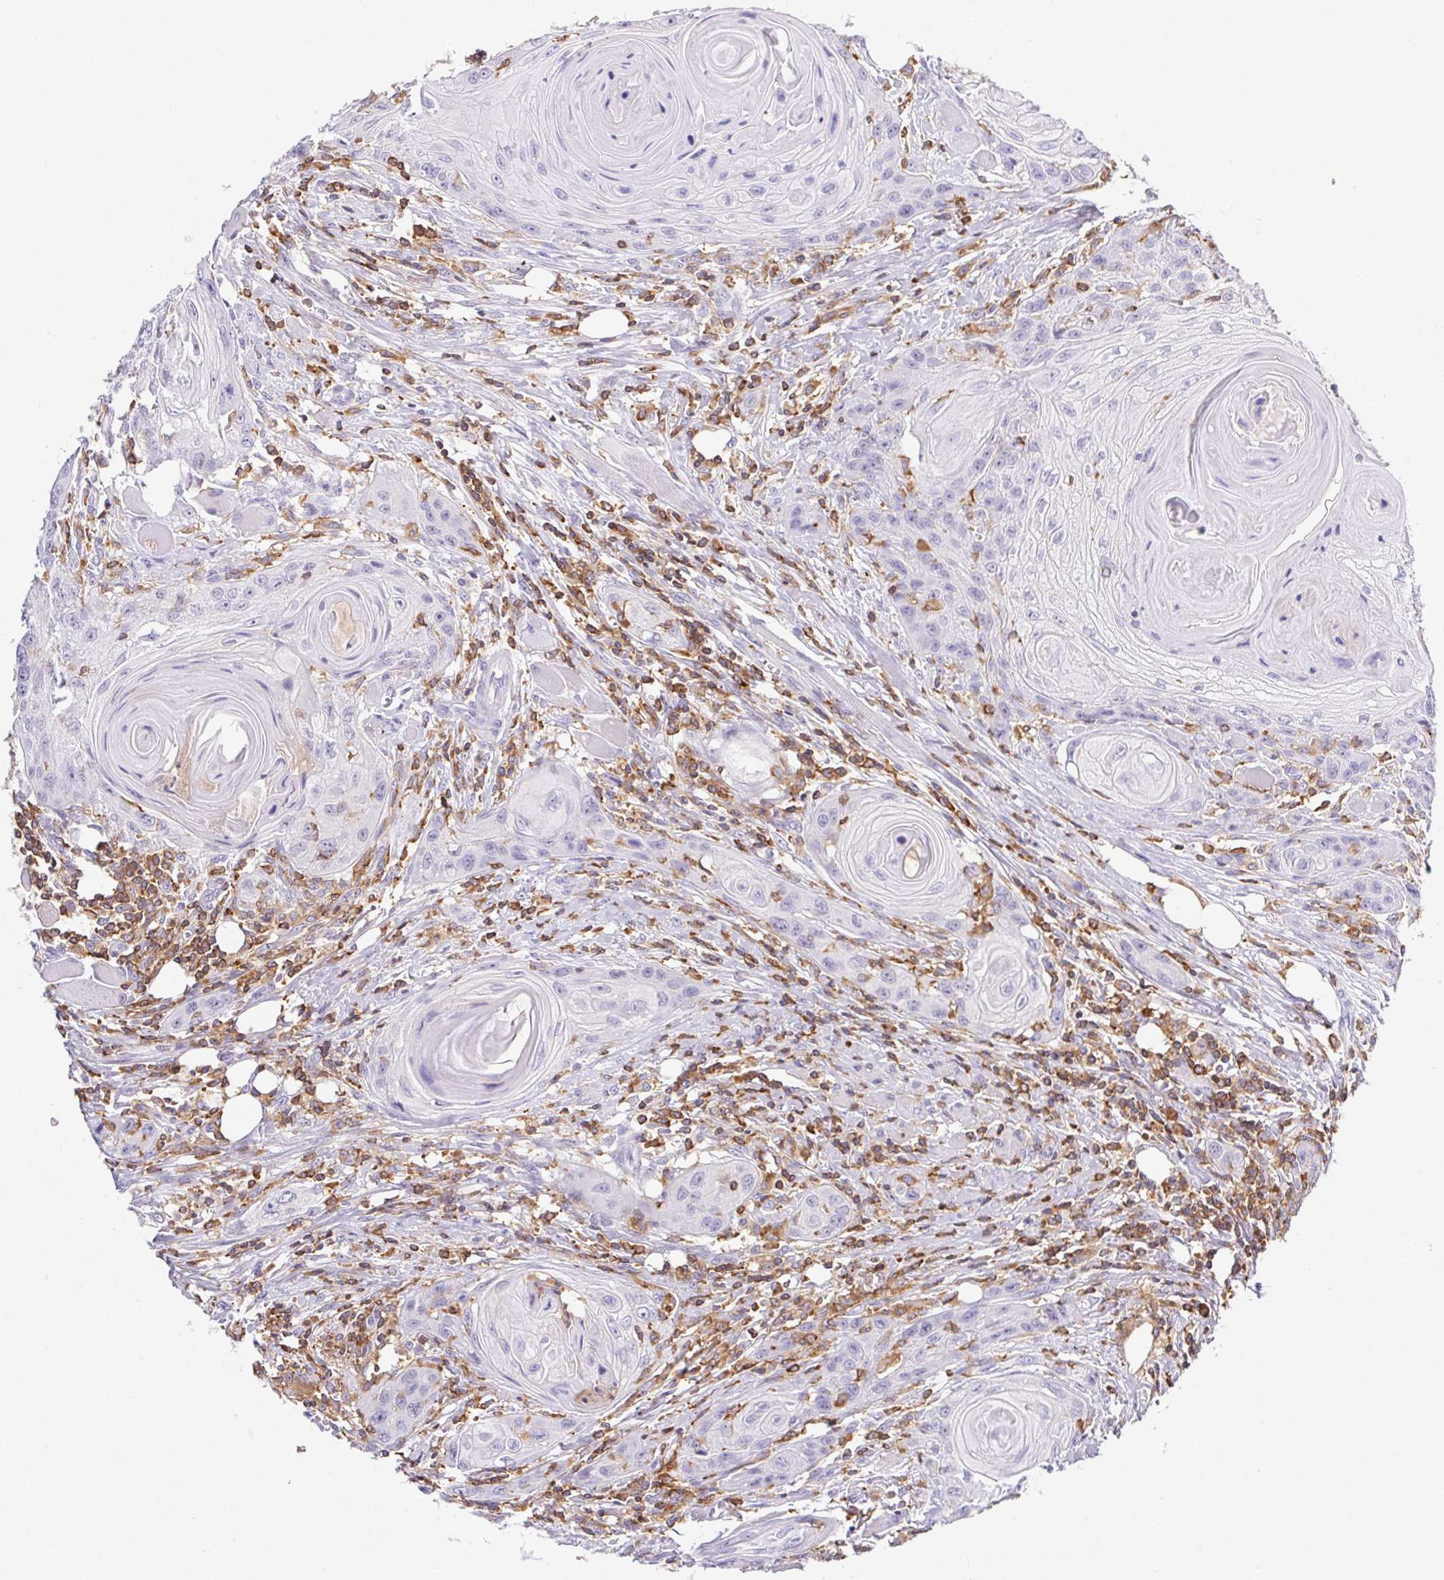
{"staining": {"intensity": "negative", "quantity": "none", "location": "none"}, "tissue": "head and neck cancer", "cell_type": "Tumor cells", "image_type": "cancer", "snomed": [{"axis": "morphology", "description": "Squamous cell carcinoma, NOS"}, {"axis": "topography", "description": "Oral tissue"}, {"axis": "topography", "description": "Head-Neck"}], "caption": "High power microscopy micrograph of an IHC photomicrograph of head and neck cancer (squamous cell carcinoma), revealing no significant expression in tumor cells.", "gene": "APBB1IP", "patient": {"sex": "male", "age": 58}}